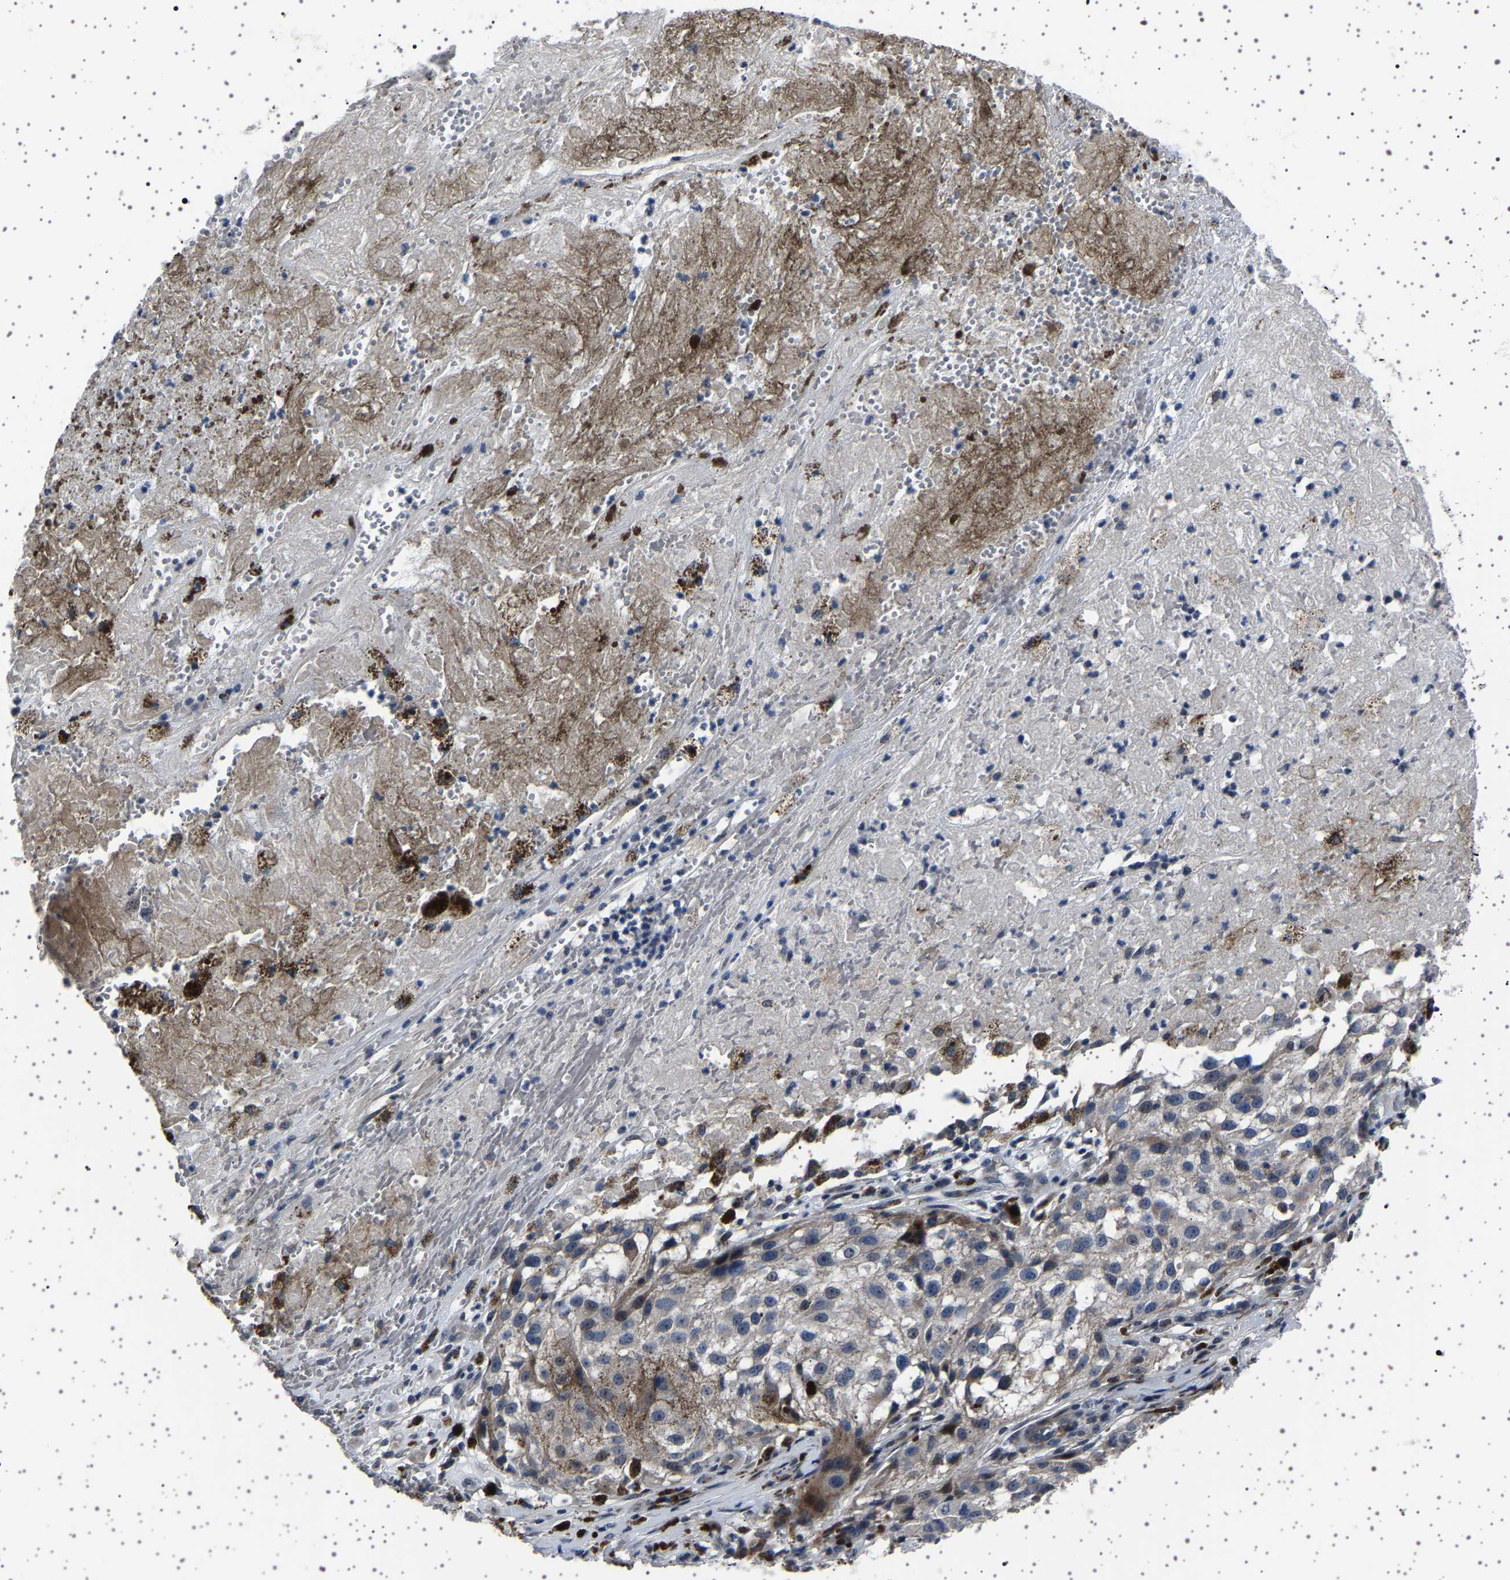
{"staining": {"intensity": "weak", "quantity": "<25%", "location": "nuclear"}, "tissue": "melanoma", "cell_type": "Tumor cells", "image_type": "cancer", "snomed": [{"axis": "morphology", "description": "Necrosis, NOS"}, {"axis": "morphology", "description": "Malignant melanoma, NOS"}, {"axis": "topography", "description": "Skin"}], "caption": "The image displays no significant positivity in tumor cells of malignant melanoma. (DAB (3,3'-diaminobenzidine) immunohistochemistry, high magnification).", "gene": "PAK5", "patient": {"sex": "female", "age": 87}}